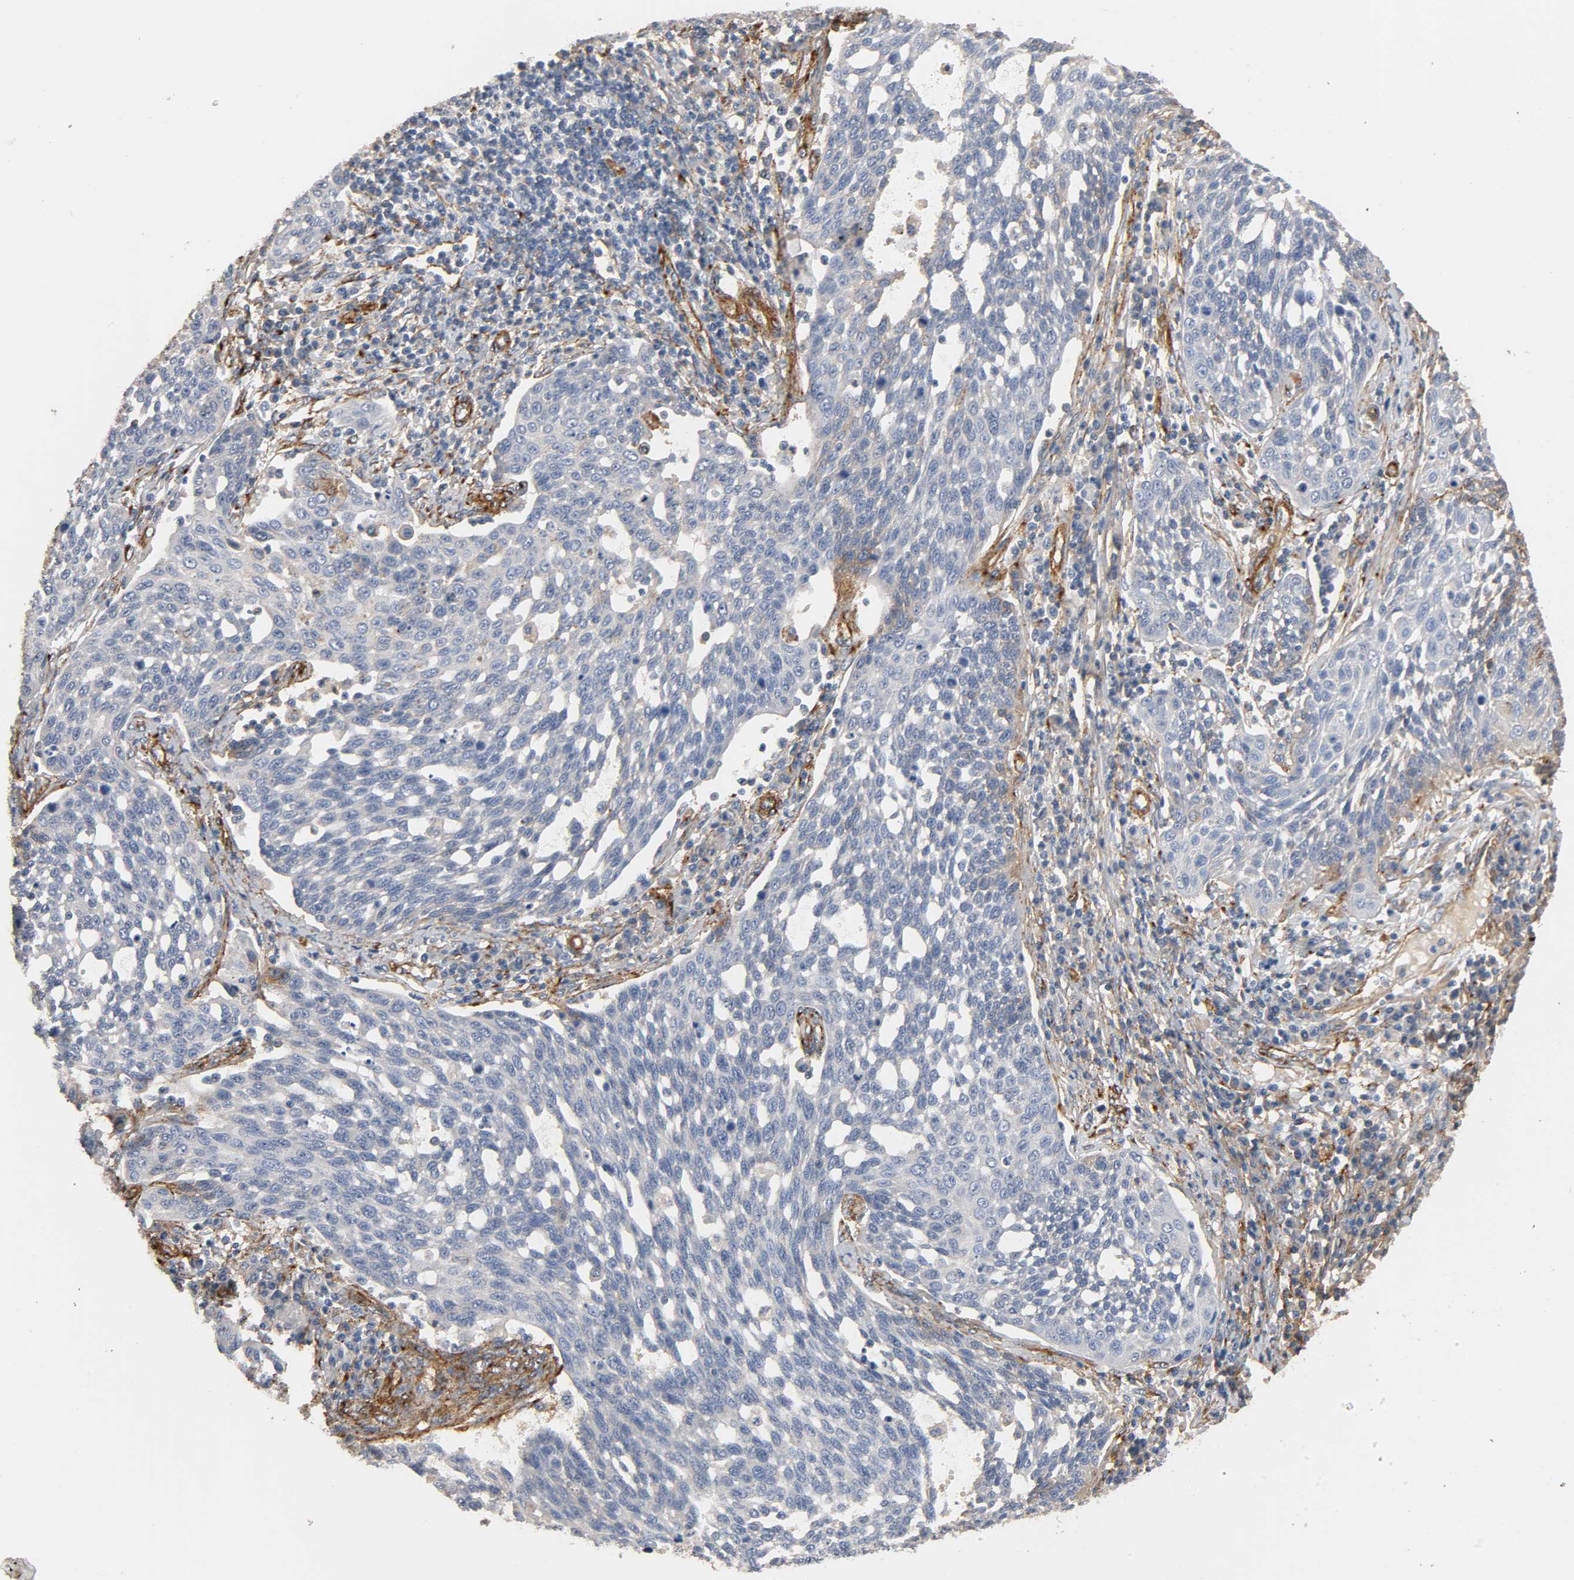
{"staining": {"intensity": "weak", "quantity": "<25%", "location": "cytoplasmic/membranous"}, "tissue": "cervical cancer", "cell_type": "Tumor cells", "image_type": "cancer", "snomed": [{"axis": "morphology", "description": "Squamous cell carcinoma, NOS"}, {"axis": "topography", "description": "Cervix"}], "caption": "DAB immunohistochemical staining of human cervical cancer displays no significant staining in tumor cells.", "gene": "IFITM3", "patient": {"sex": "female", "age": 34}}